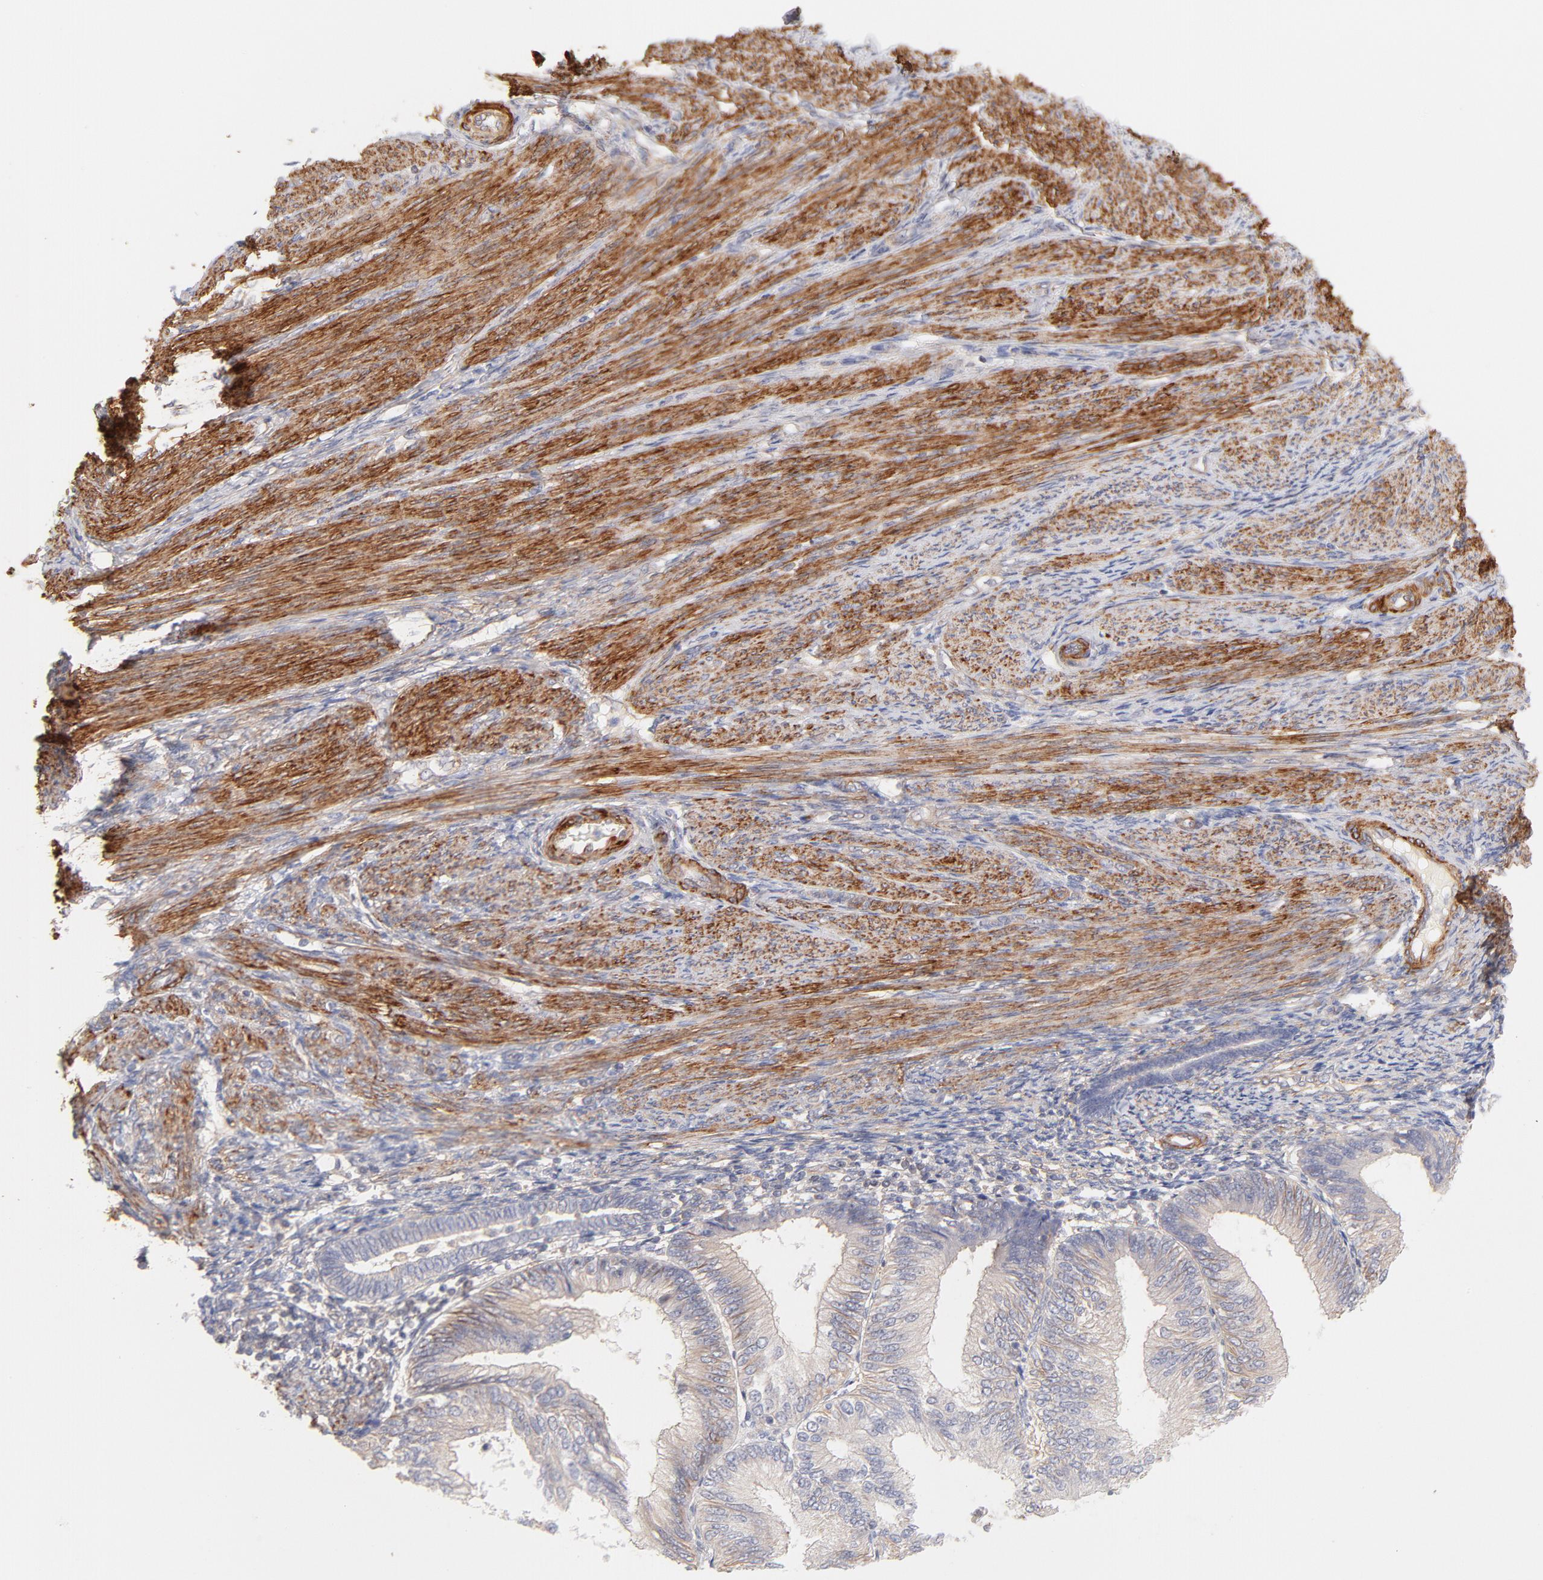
{"staining": {"intensity": "weak", "quantity": "25%-75%", "location": "cytoplasmic/membranous"}, "tissue": "endometrial cancer", "cell_type": "Tumor cells", "image_type": "cancer", "snomed": [{"axis": "morphology", "description": "Adenocarcinoma, NOS"}, {"axis": "topography", "description": "Endometrium"}], "caption": "The micrograph exhibits immunohistochemical staining of endometrial cancer (adenocarcinoma). There is weak cytoplasmic/membranous expression is seen in about 25%-75% of tumor cells. The staining is performed using DAB brown chromogen to label protein expression. The nuclei are counter-stained blue using hematoxylin.", "gene": "LDLRAP1", "patient": {"sex": "female", "age": 55}}